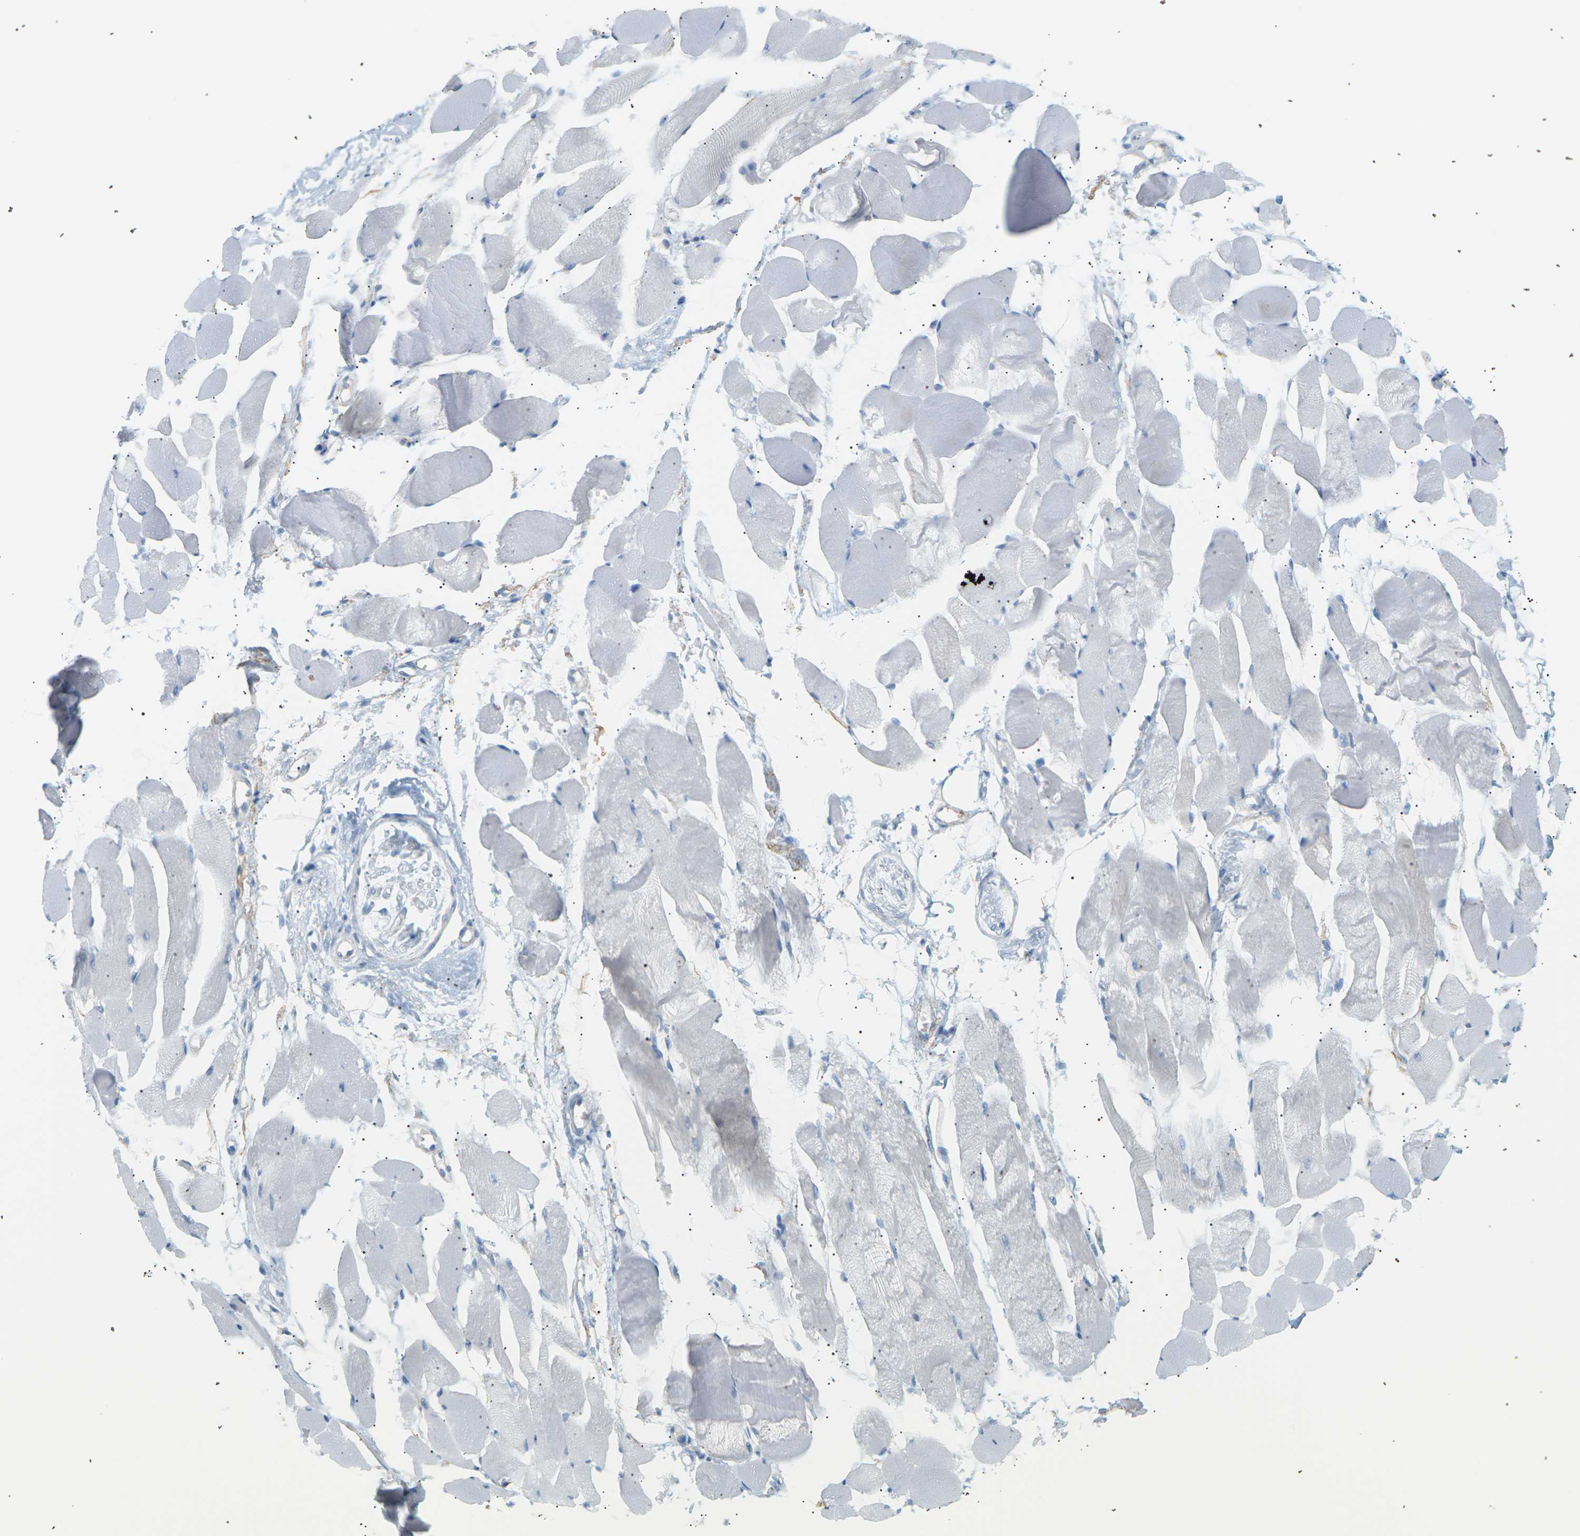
{"staining": {"intensity": "negative", "quantity": "none", "location": "none"}, "tissue": "skeletal muscle", "cell_type": "Myocytes", "image_type": "normal", "snomed": [{"axis": "morphology", "description": "Normal tissue, NOS"}, {"axis": "topography", "description": "Skeletal muscle"}, {"axis": "topography", "description": "Peripheral nerve tissue"}], "caption": "Myocytes show no significant expression in unremarkable skeletal muscle. Nuclei are stained in blue.", "gene": "CLU", "patient": {"sex": "female", "age": 84}}